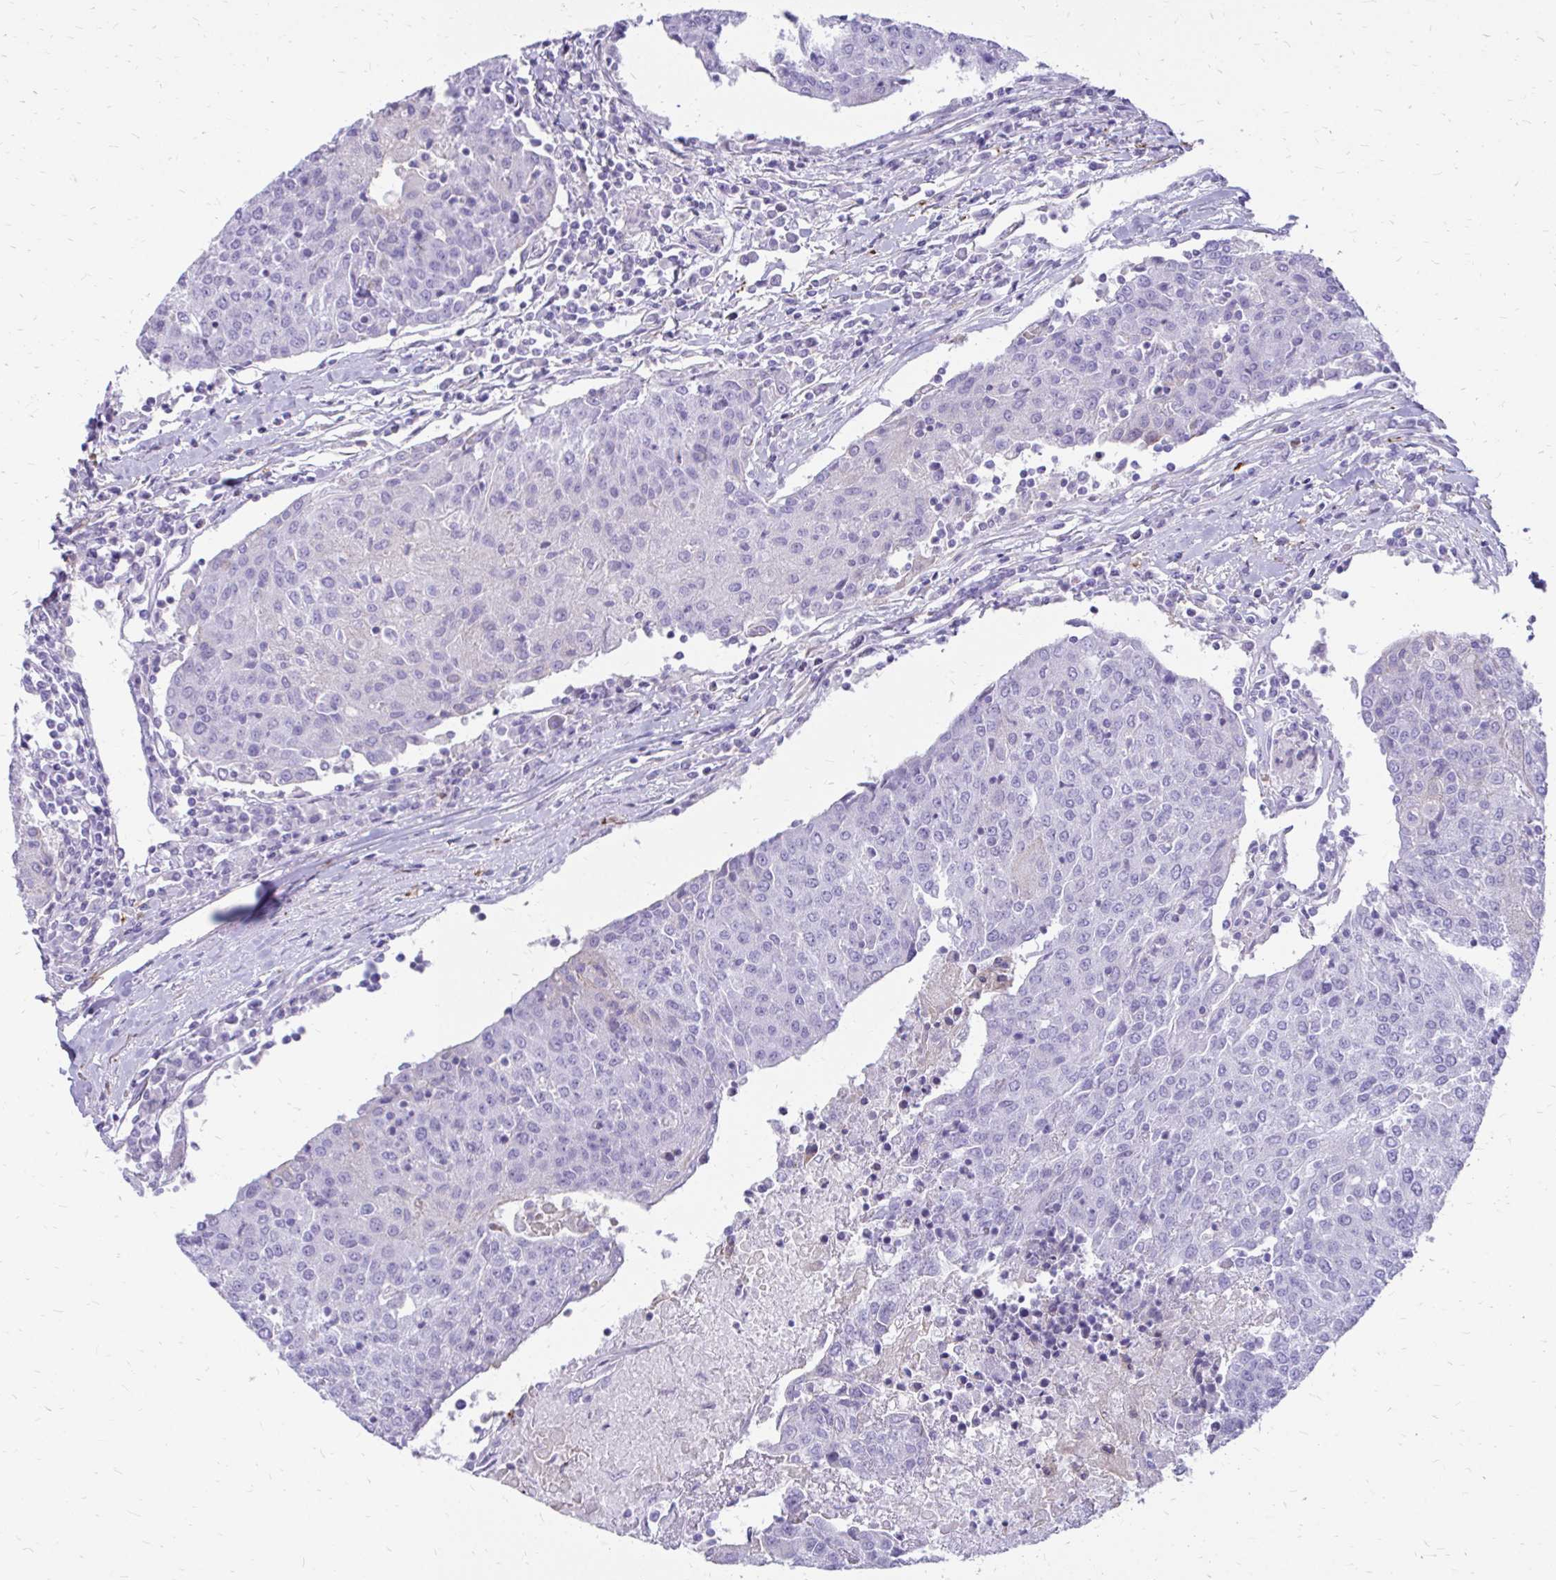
{"staining": {"intensity": "negative", "quantity": "none", "location": "none"}, "tissue": "urothelial cancer", "cell_type": "Tumor cells", "image_type": "cancer", "snomed": [{"axis": "morphology", "description": "Urothelial carcinoma, High grade"}, {"axis": "topography", "description": "Urinary bladder"}], "caption": "Immunohistochemistry histopathology image of neoplastic tissue: urothelial cancer stained with DAB (3,3'-diaminobenzidine) reveals no significant protein positivity in tumor cells.", "gene": "SIGLEC11", "patient": {"sex": "female", "age": 85}}